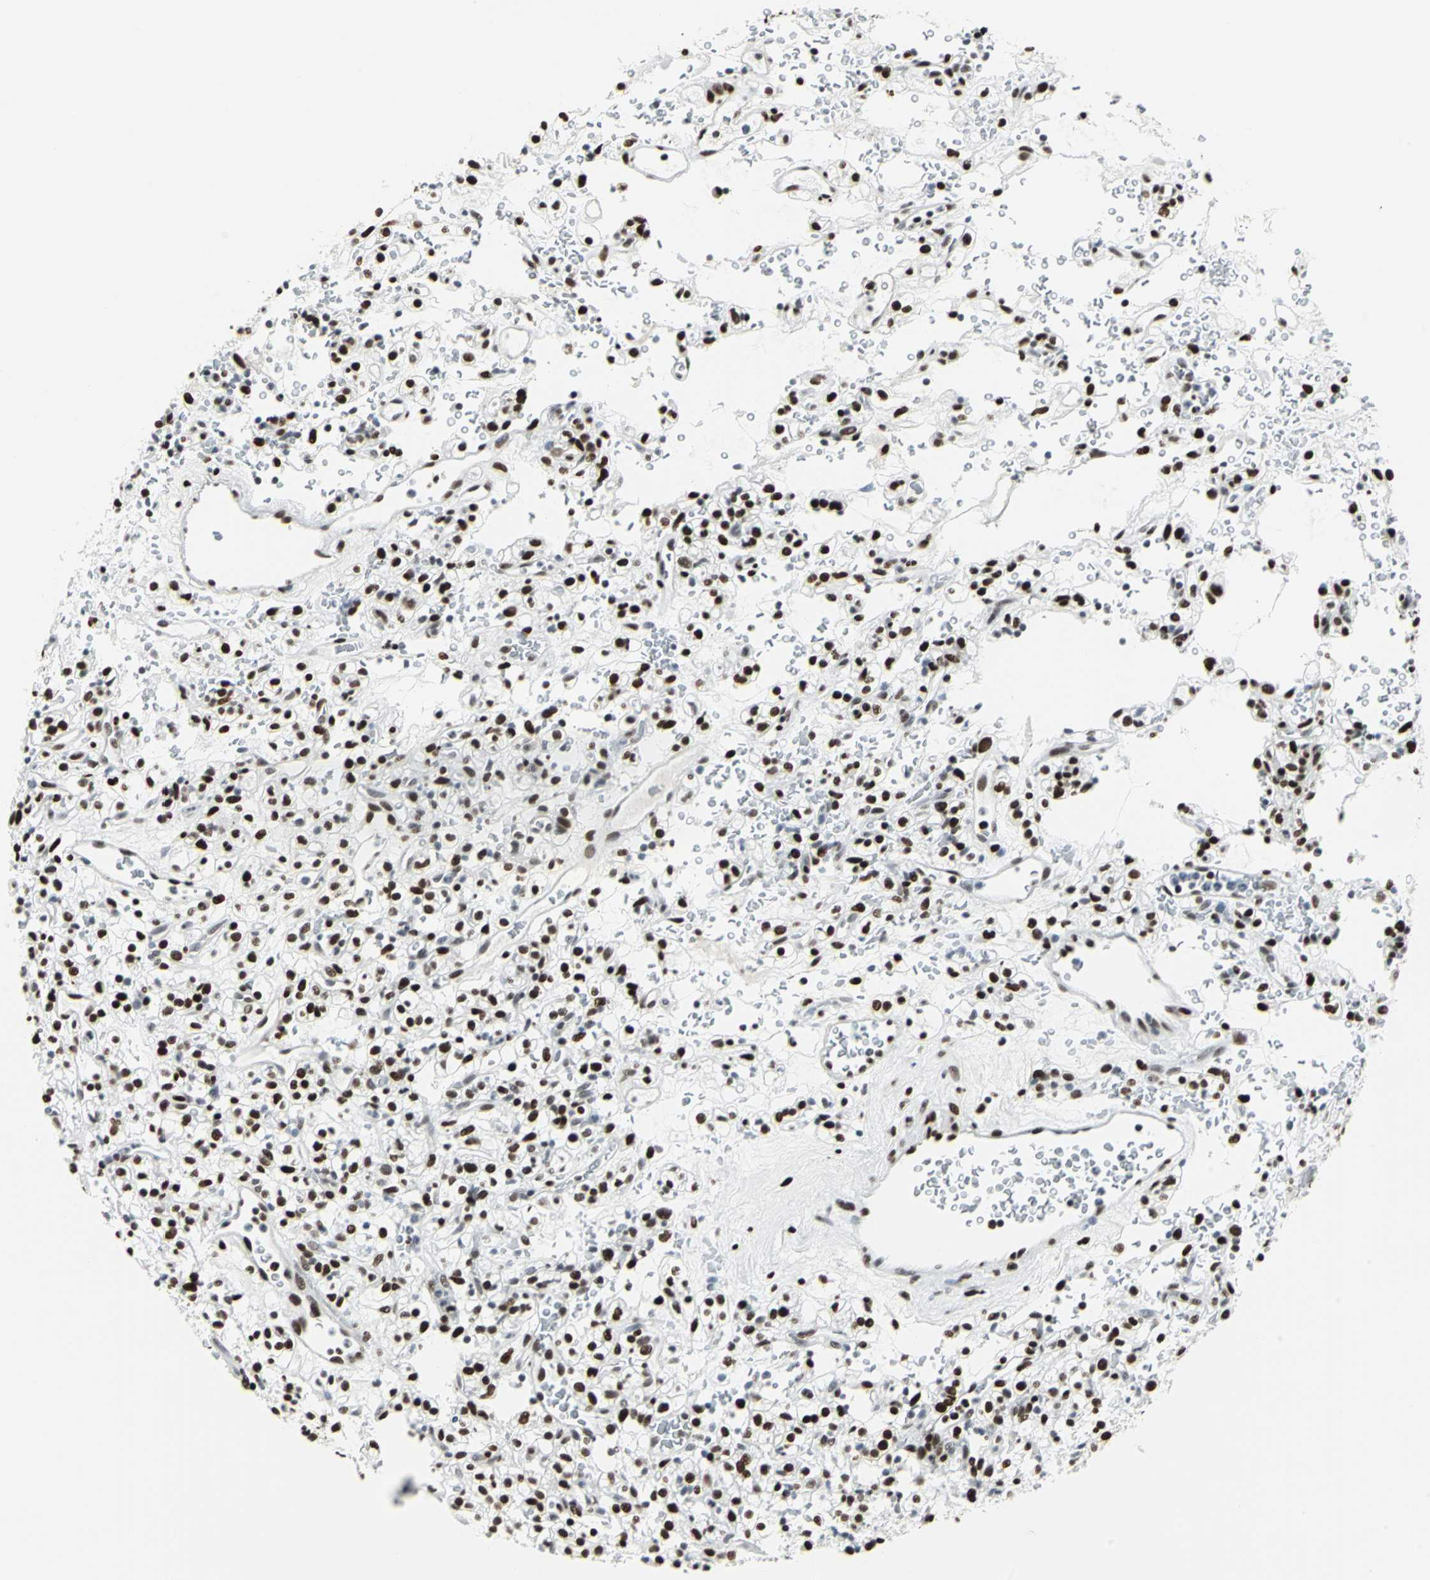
{"staining": {"intensity": "strong", "quantity": ">75%", "location": "nuclear"}, "tissue": "renal cancer", "cell_type": "Tumor cells", "image_type": "cancer", "snomed": [{"axis": "morphology", "description": "Normal tissue, NOS"}, {"axis": "morphology", "description": "Adenocarcinoma, NOS"}, {"axis": "topography", "description": "Kidney"}], "caption": "Protein expression analysis of human adenocarcinoma (renal) reveals strong nuclear positivity in about >75% of tumor cells.", "gene": "HDAC2", "patient": {"sex": "female", "age": 72}}